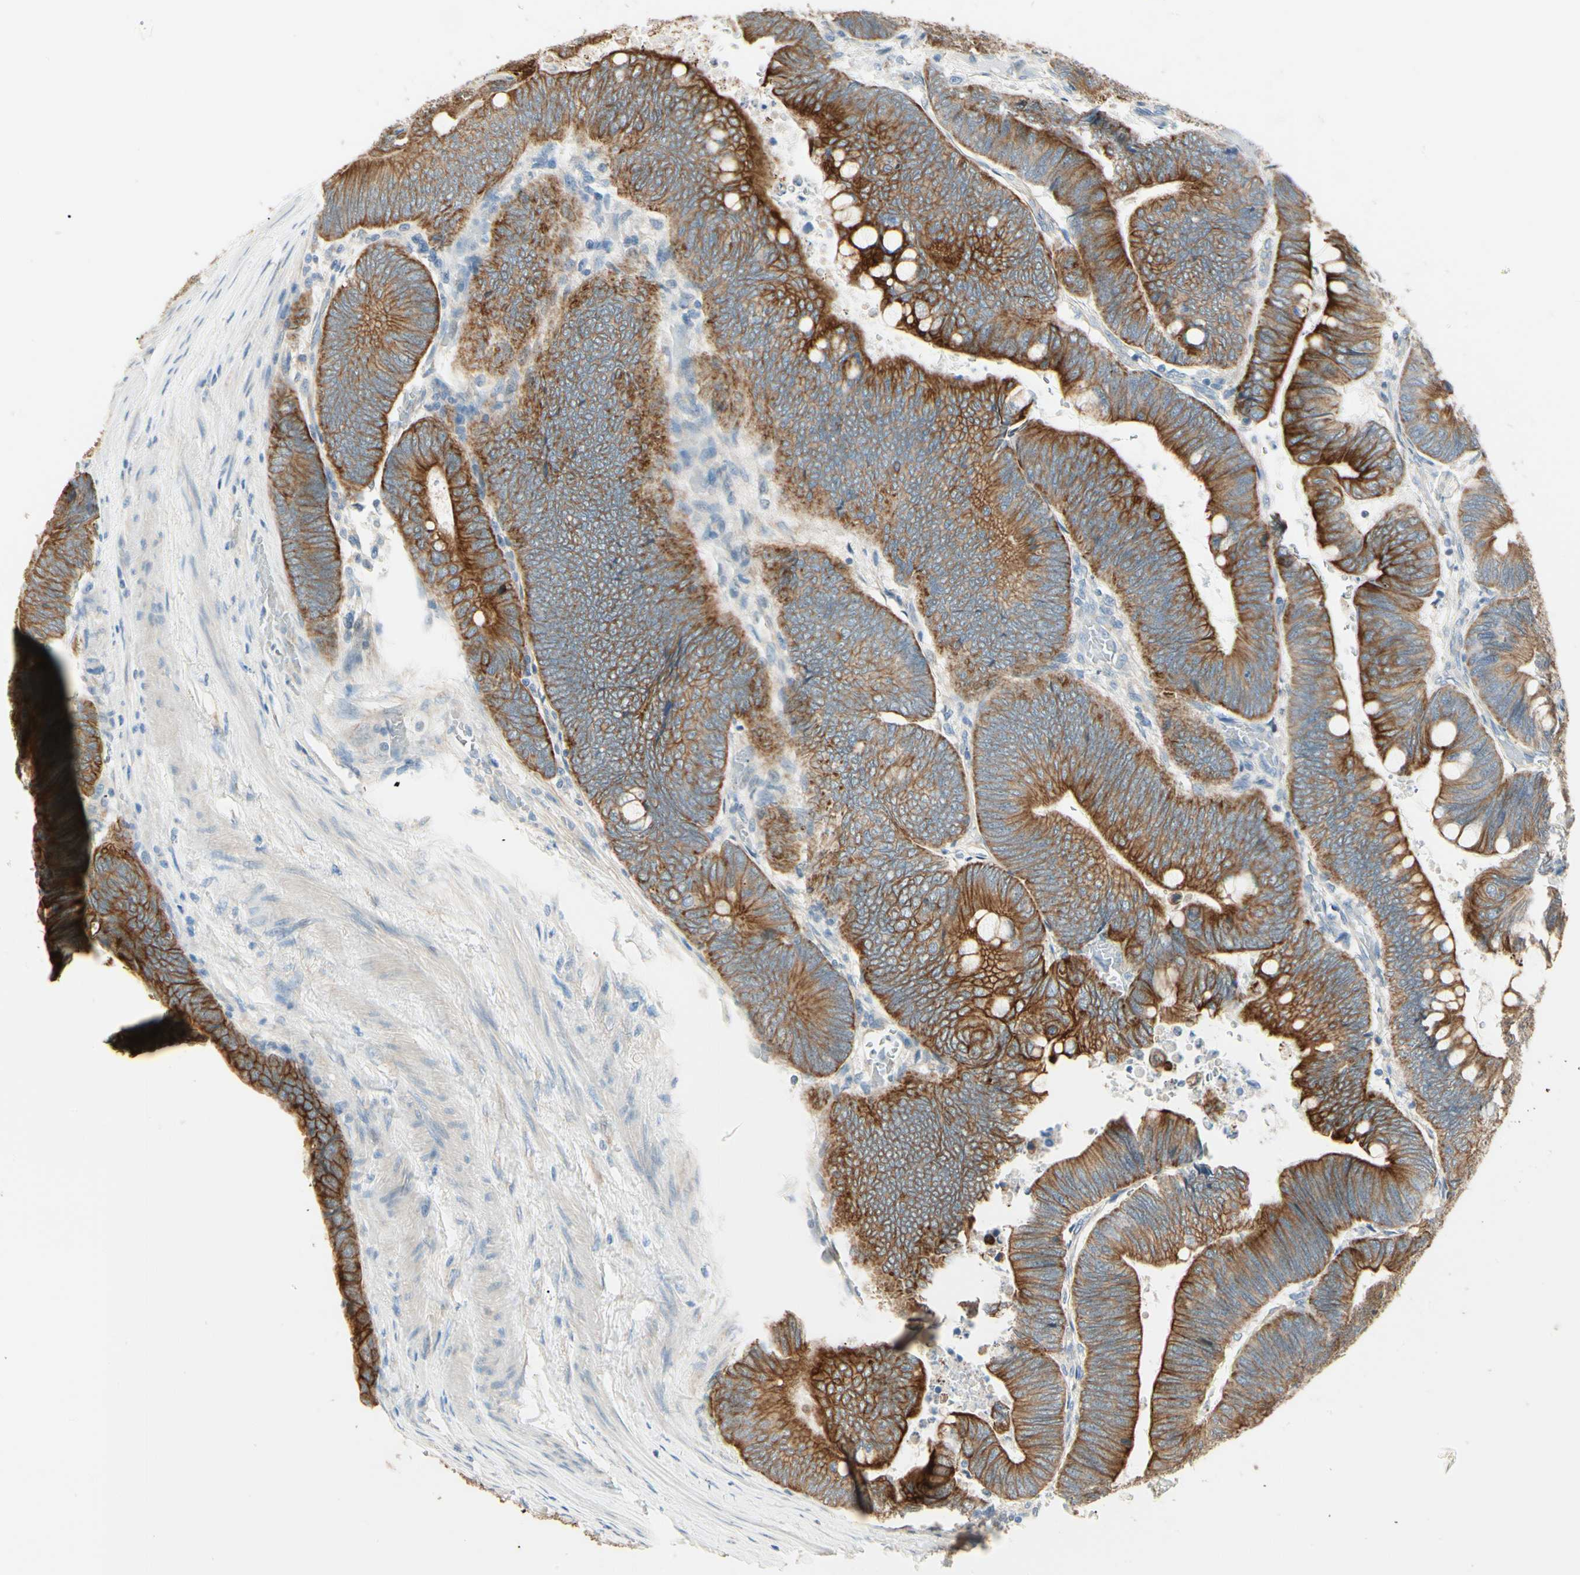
{"staining": {"intensity": "strong", "quantity": ">75%", "location": "cytoplasmic/membranous"}, "tissue": "colorectal cancer", "cell_type": "Tumor cells", "image_type": "cancer", "snomed": [{"axis": "morphology", "description": "Normal tissue, NOS"}, {"axis": "morphology", "description": "Adenocarcinoma, NOS"}, {"axis": "topography", "description": "Rectum"}, {"axis": "topography", "description": "Peripheral nerve tissue"}], "caption": "Colorectal adenocarcinoma stained for a protein exhibits strong cytoplasmic/membranous positivity in tumor cells.", "gene": "DUSP12", "patient": {"sex": "male", "age": 92}}